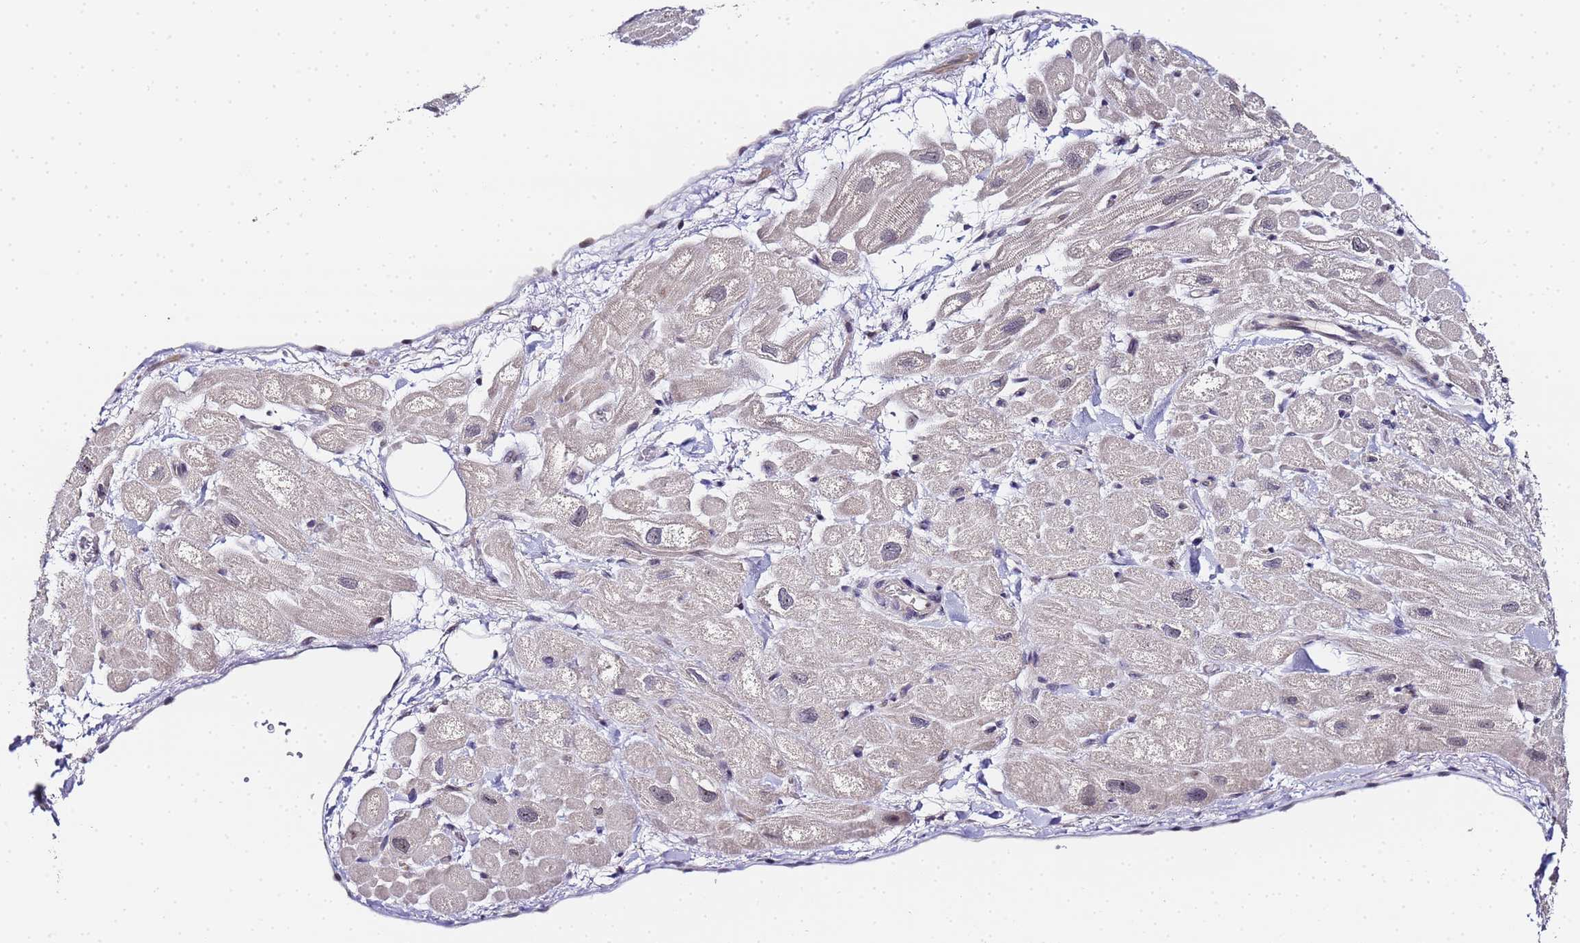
{"staining": {"intensity": "weak", "quantity": "<25%", "location": "cytoplasmic/membranous"}, "tissue": "heart muscle", "cell_type": "Cardiomyocytes", "image_type": "normal", "snomed": [{"axis": "morphology", "description": "Normal tissue, NOS"}, {"axis": "topography", "description": "Heart"}], "caption": "This photomicrograph is of normal heart muscle stained with immunohistochemistry (IHC) to label a protein in brown with the nuclei are counter-stained blue. There is no expression in cardiomyocytes.", "gene": "LSM3", "patient": {"sex": "male", "age": 65}}